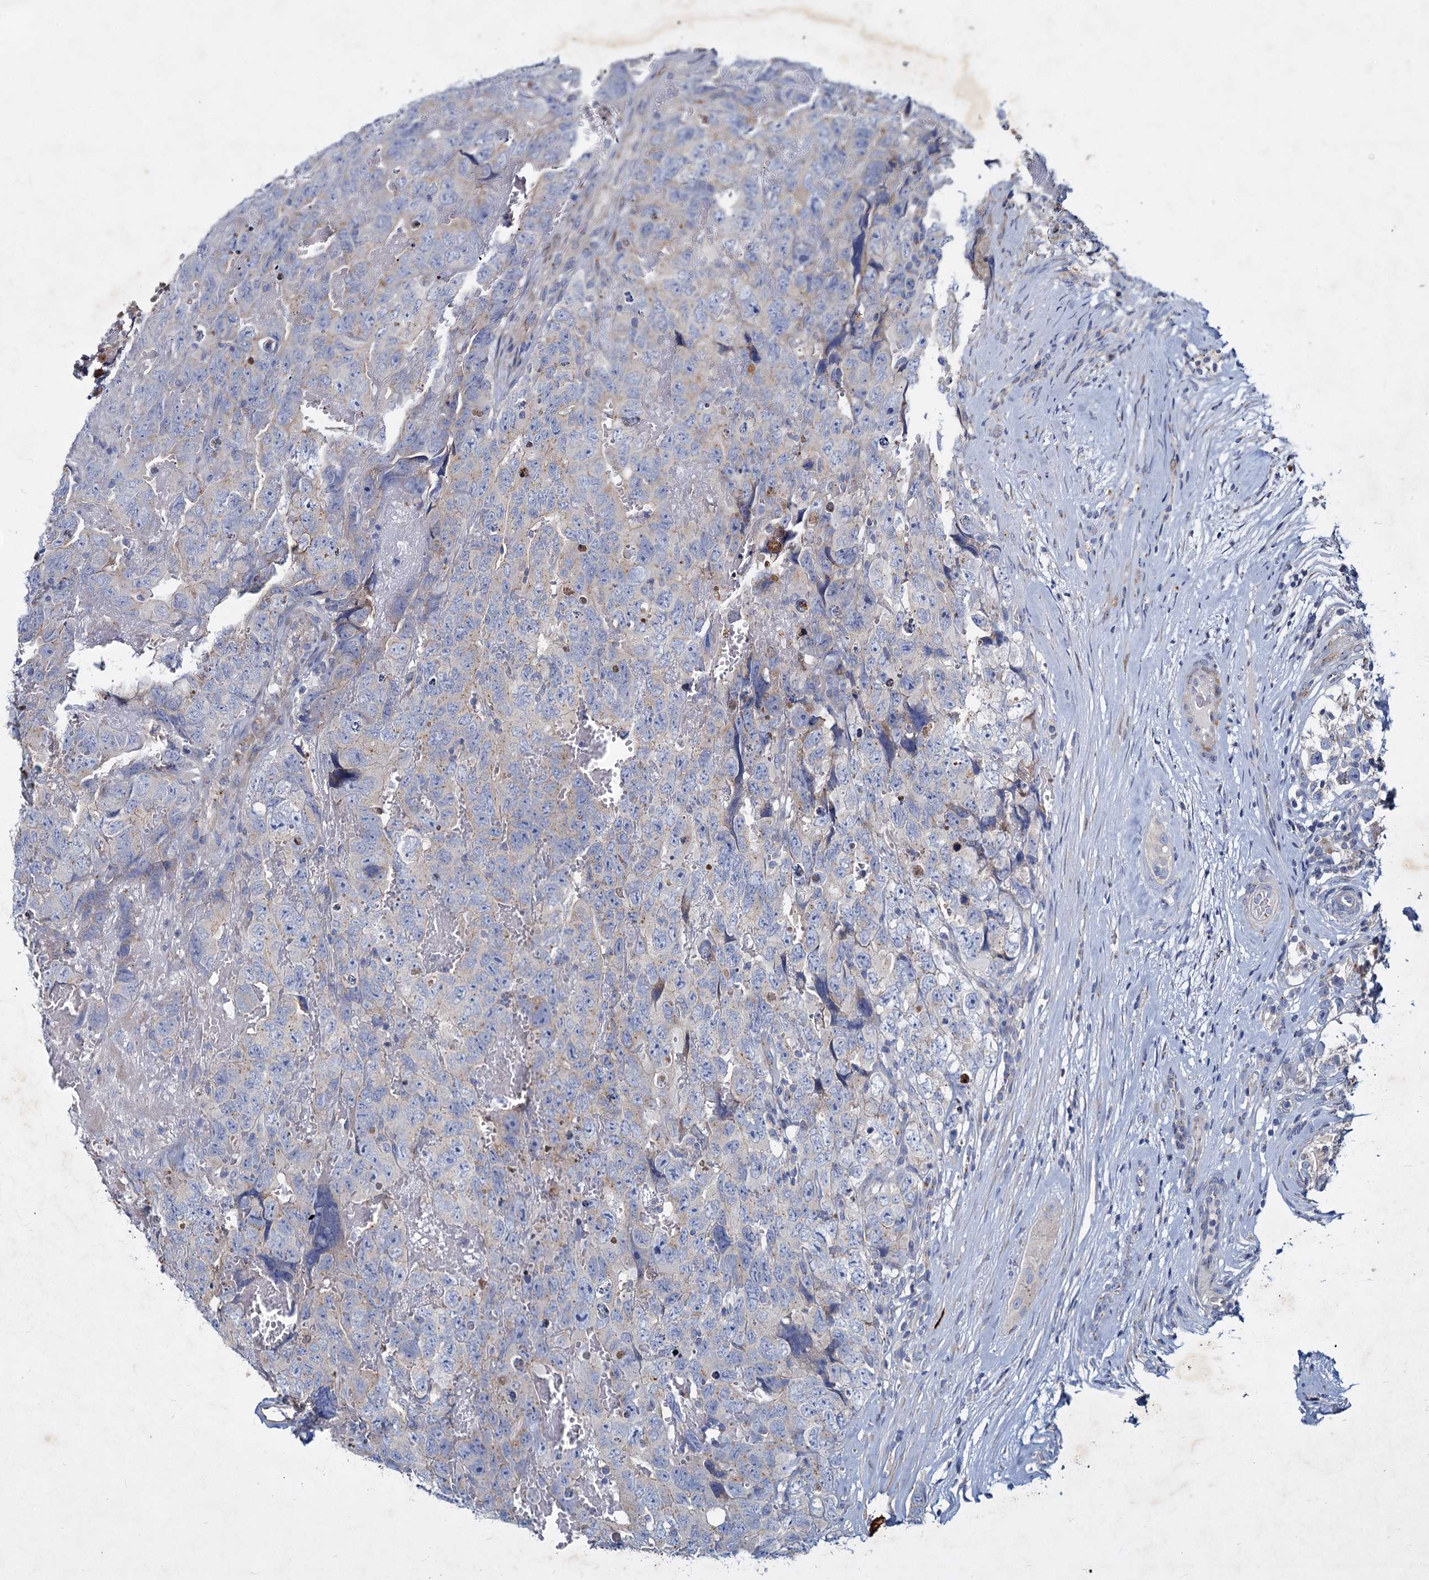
{"staining": {"intensity": "negative", "quantity": "none", "location": "none"}, "tissue": "testis cancer", "cell_type": "Tumor cells", "image_type": "cancer", "snomed": [{"axis": "morphology", "description": "Carcinoma, Embryonal, NOS"}, {"axis": "topography", "description": "Testis"}], "caption": "Immunohistochemistry (IHC) histopathology image of human embryonal carcinoma (testis) stained for a protein (brown), which exhibits no positivity in tumor cells. (Stains: DAB (3,3'-diaminobenzidine) immunohistochemistry (IHC) with hematoxylin counter stain, Microscopy: brightfield microscopy at high magnification).", "gene": "AGBL4", "patient": {"sex": "male", "age": 45}}